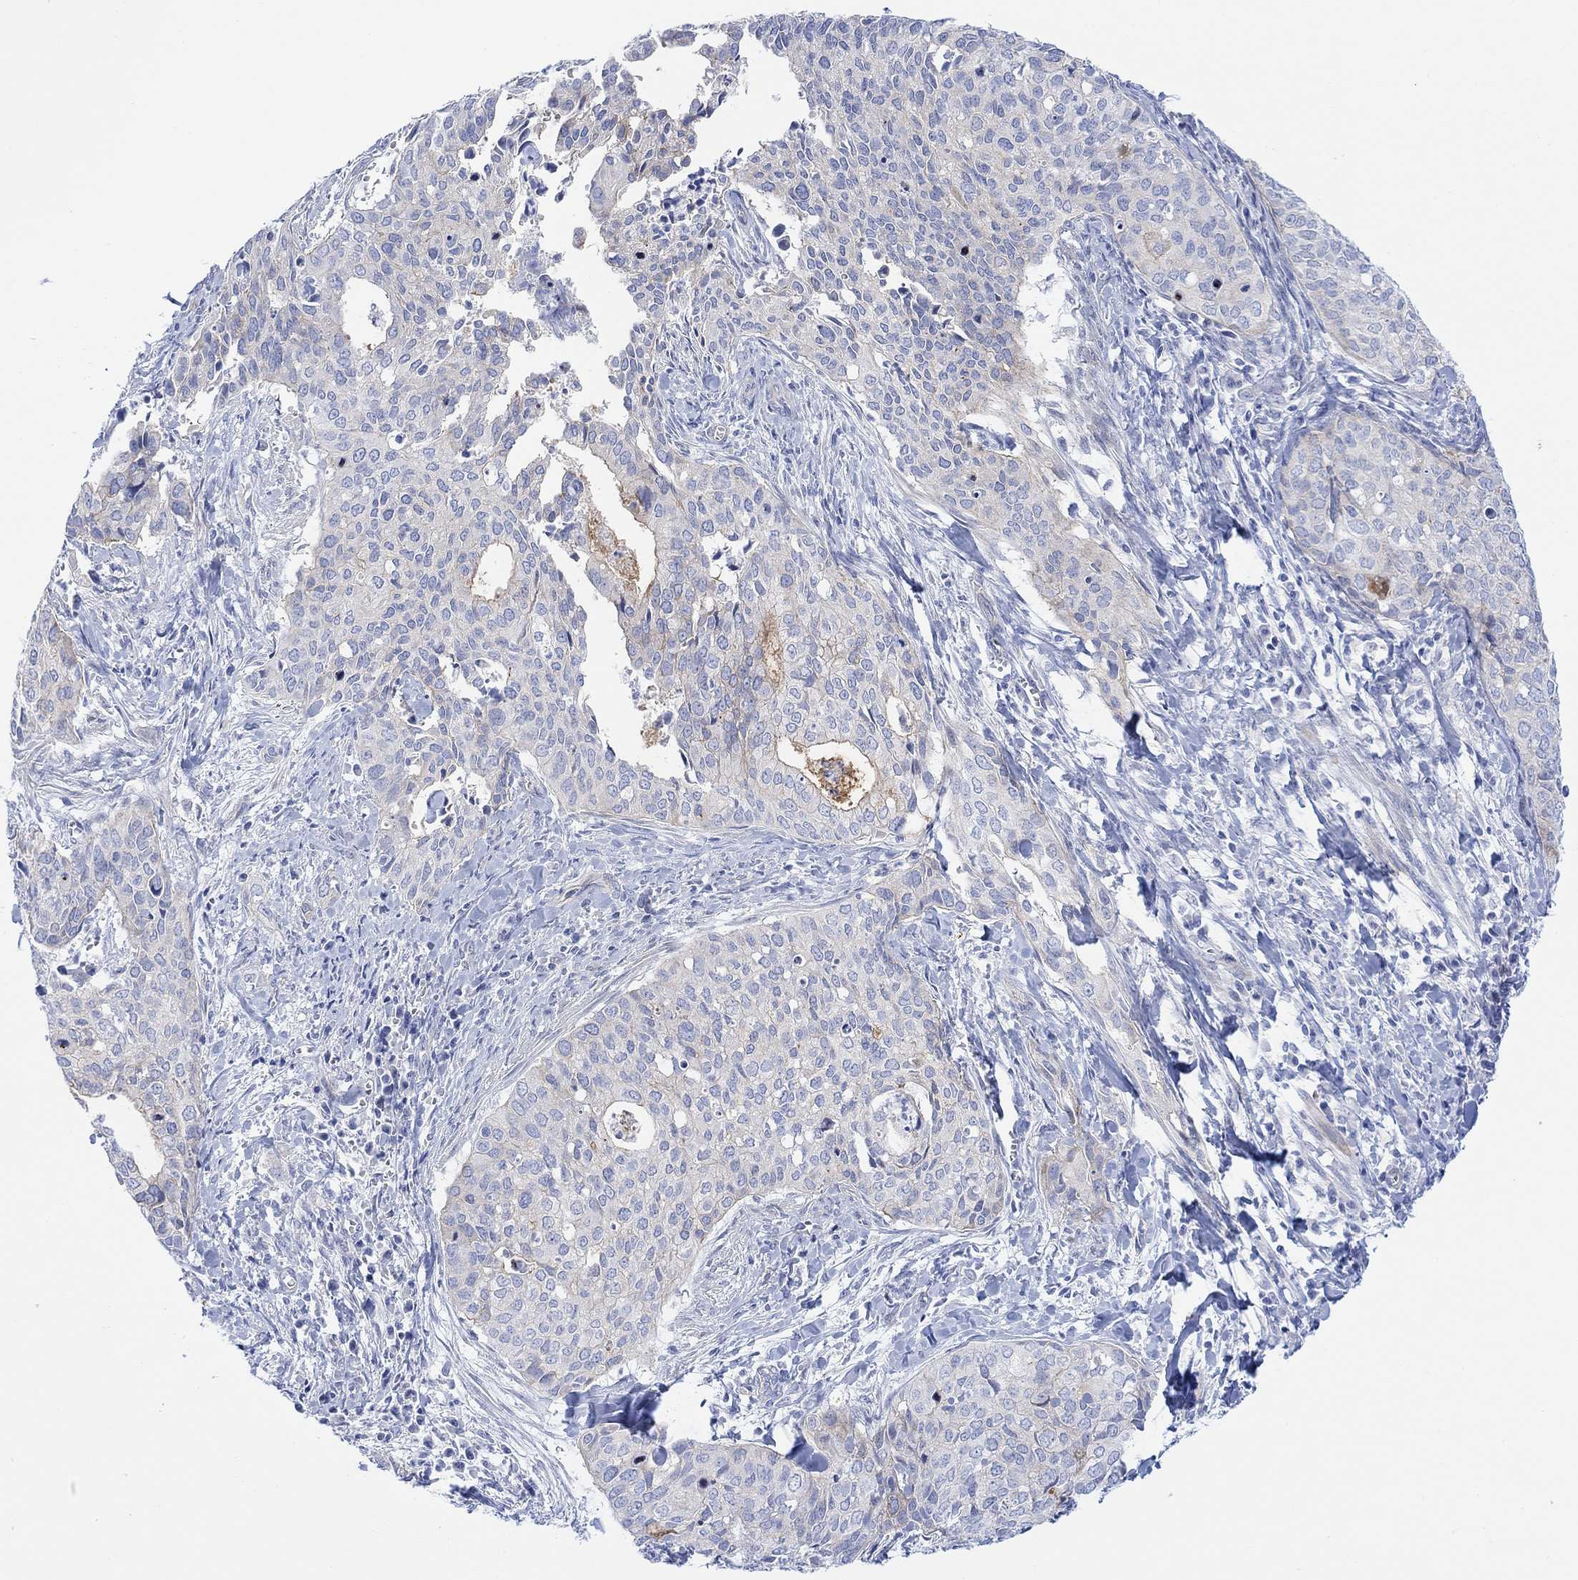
{"staining": {"intensity": "negative", "quantity": "none", "location": "none"}, "tissue": "cervical cancer", "cell_type": "Tumor cells", "image_type": "cancer", "snomed": [{"axis": "morphology", "description": "Squamous cell carcinoma, NOS"}, {"axis": "topography", "description": "Cervix"}], "caption": "Immunohistochemical staining of human cervical cancer demonstrates no significant staining in tumor cells. The staining is performed using DAB (3,3'-diaminobenzidine) brown chromogen with nuclei counter-stained in using hematoxylin.", "gene": "TLDC2", "patient": {"sex": "female", "age": 29}}